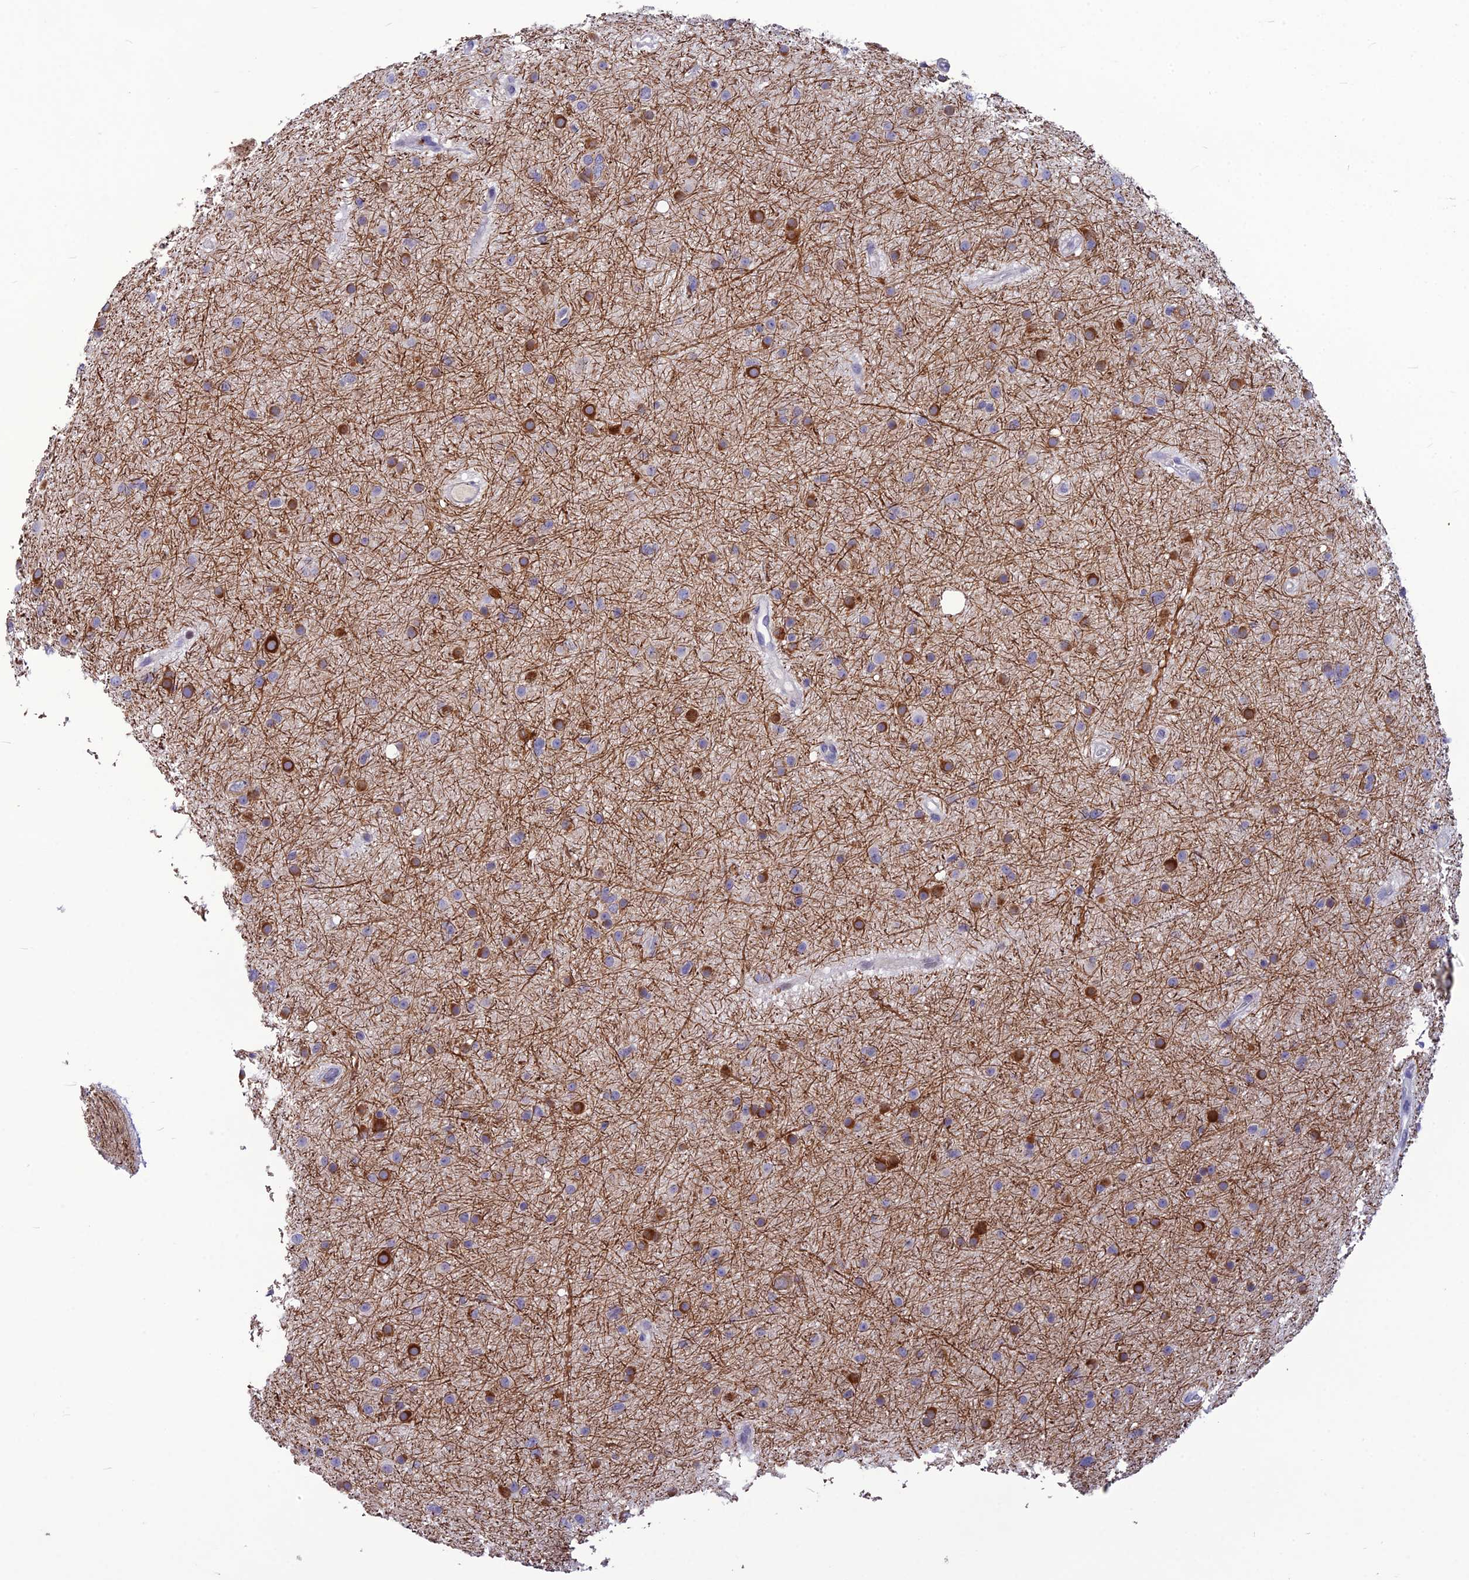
{"staining": {"intensity": "strong", "quantity": "25%-75%", "location": "cytoplasmic/membranous"}, "tissue": "glioma", "cell_type": "Tumor cells", "image_type": "cancer", "snomed": [{"axis": "morphology", "description": "Glioma, malignant, Low grade"}, {"axis": "topography", "description": "Cerebral cortex"}], "caption": "Human glioma stained with a brown dye displays strong cytoplasmic/membranous positive positivity in about 25%-75% of tumor cells.", "gene": "TMEM134", "patient": {"sex": "female", "age": 39}}